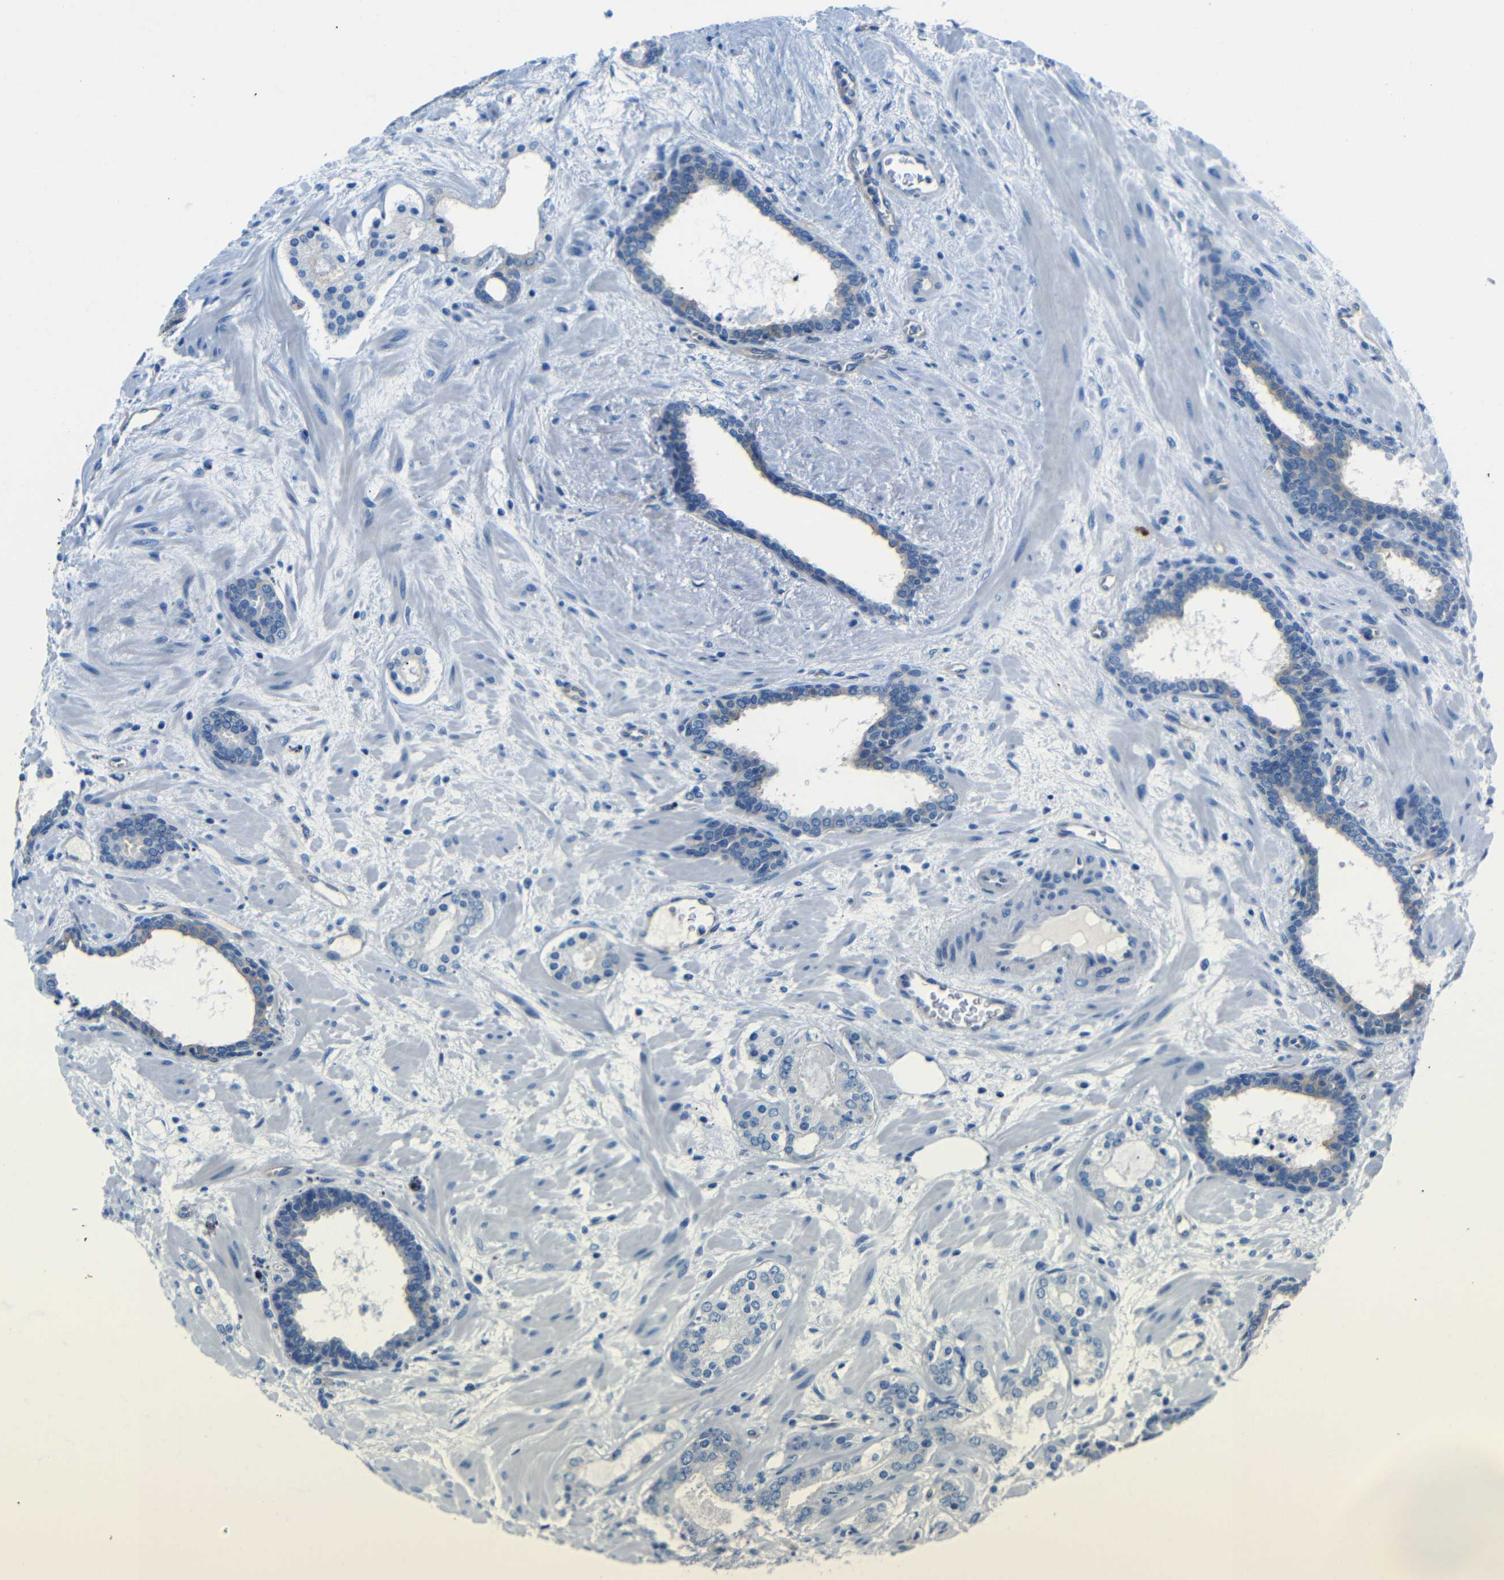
{"staining": {"intensity": "negative", "quantity": "none", "location": "none"}, "tissue": "prostate cancer", "cell_type": "Tumor cells", "image_type": "cancer", "snomed": [{"axis": "morphology", "description": "Adenocarcinoma, Low grade"}, {"axis": "topography", "description": "Prostate"}], "caption": "Tumor cells are negative for protein expression in human prostate cancer.", "gene": "MYO1B", "patient": {"sex": "male", "age": 63}}